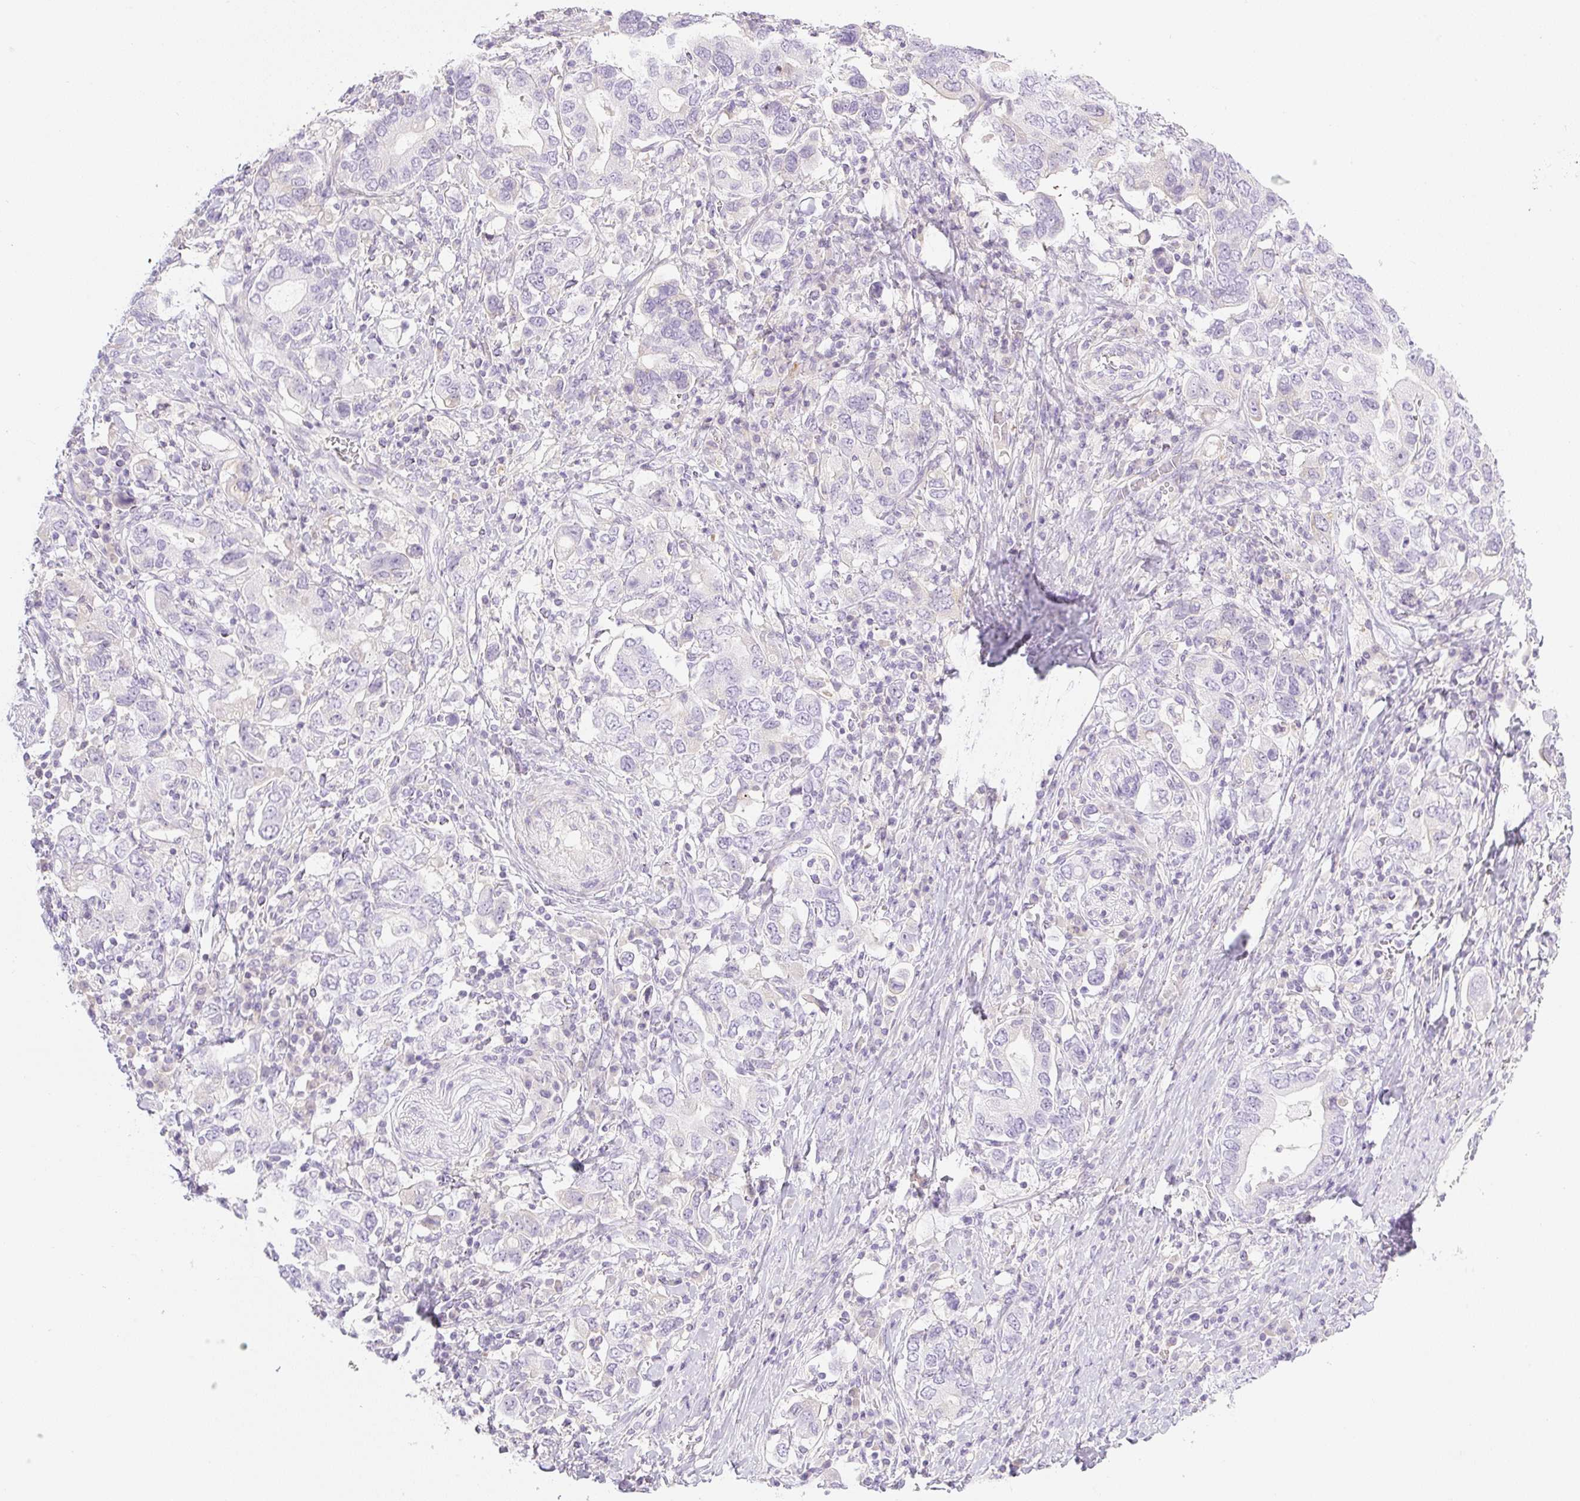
{"staining": {"intensity": "negative", "quantity": "none", "location": "none"}, "tissue": "stomach cancer", "cell_type": "Tumor cells", "image_type": "cancer", "snomed": [{"axis": "morphology", "description": "Adenocarcinoma, NOS"}, {"axis": "topography", "description": "Stomach, upper"}, {"axis": "topography", "description": "Stomach"}], "caption": "Tumor cells are negative for protein expression in human stomach cancer (adenocarcinoma).", "gene": "MIA2", "patient": {"sex": "male", "age": 62}}